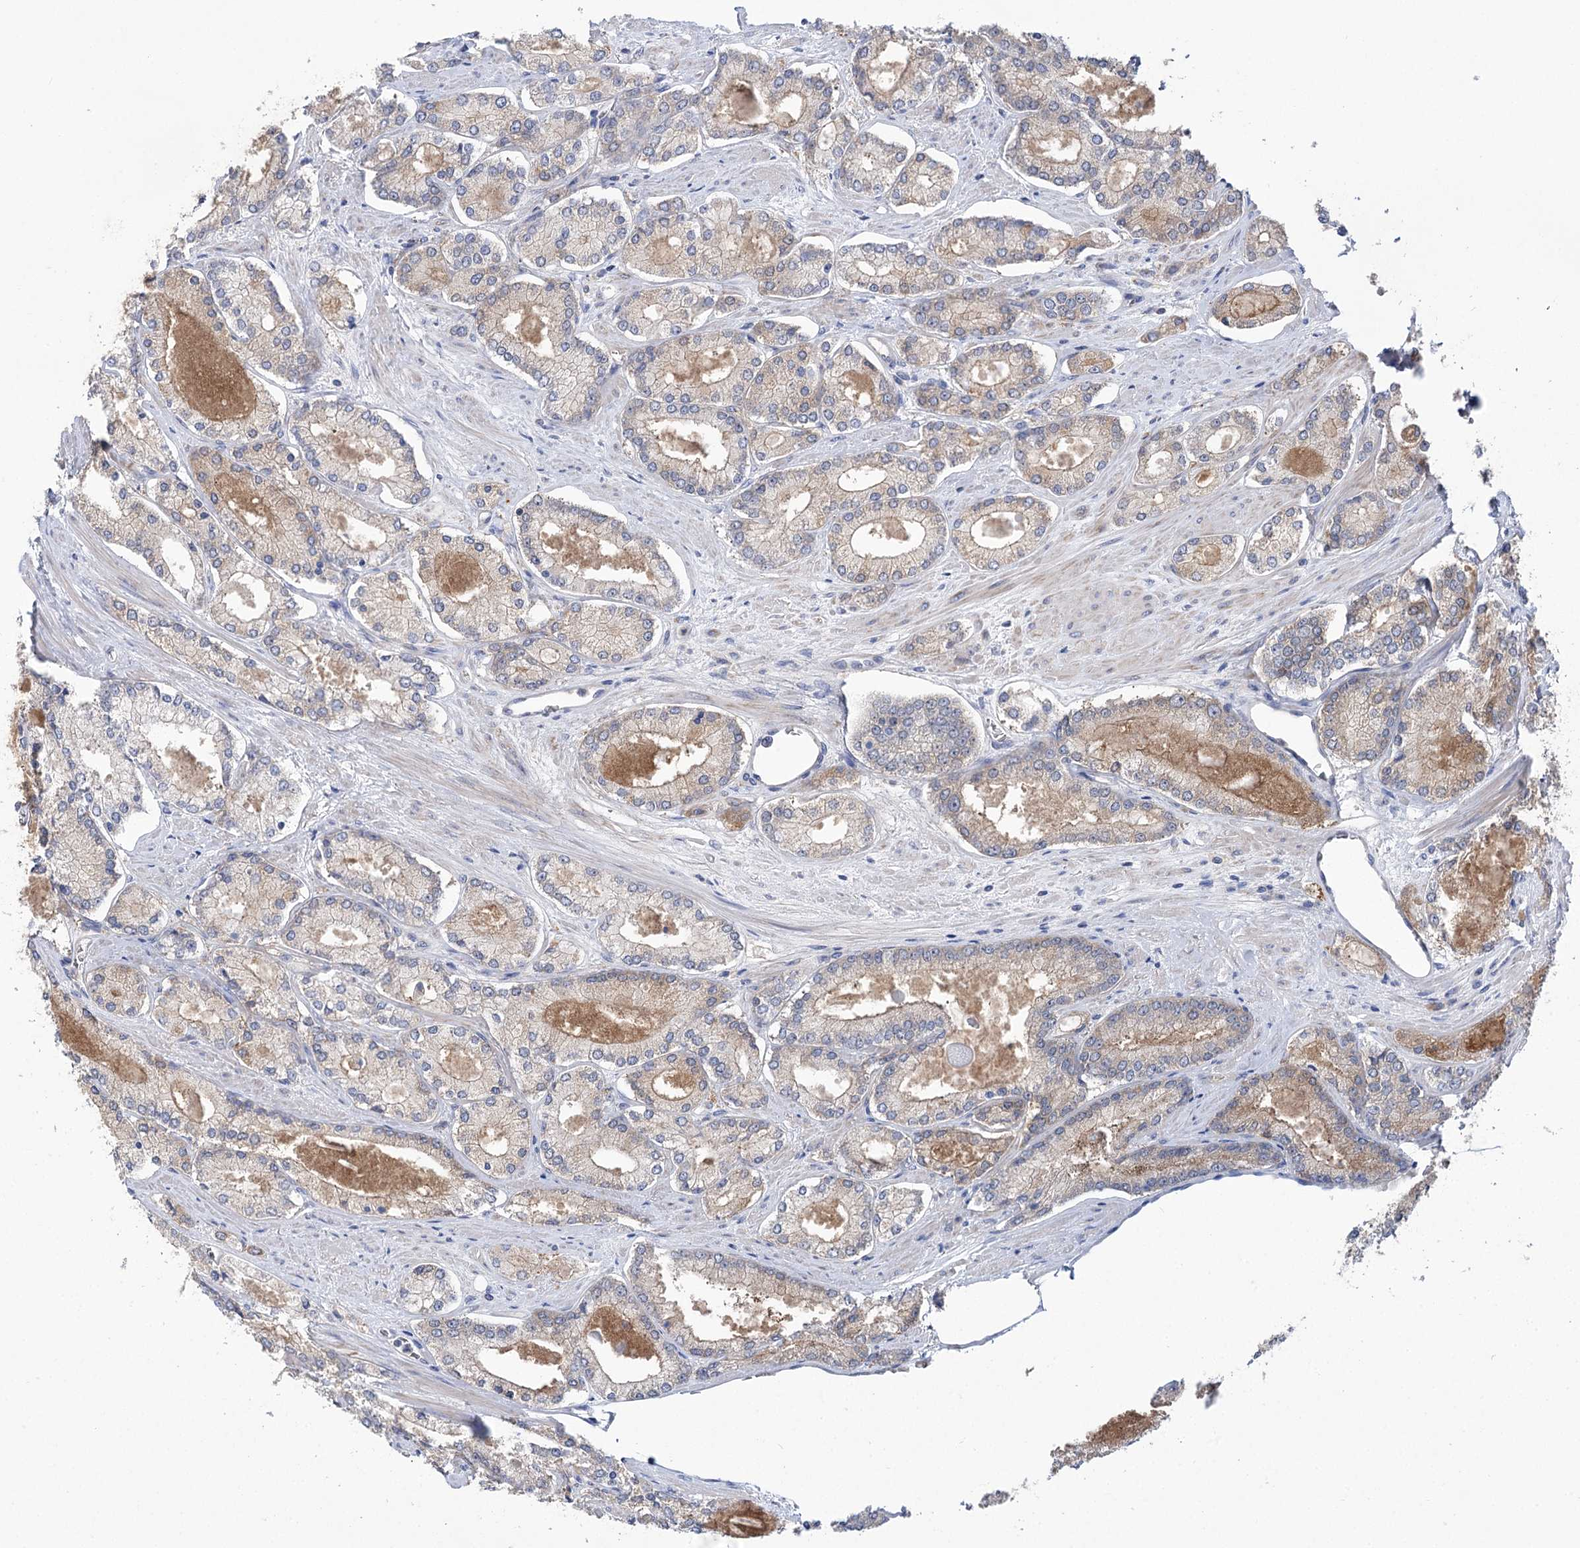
{"staining": {"intensity": "negative", "quantity": "none", "location": "none"}, "tissue": "prostate cancer", "cell_type": "Tumor cells", "image_type": "cancer", "snomed": [{"axis": "morphology", "description": "Adenocarcinoma, Low grade"}, {"axis": "topography", "description": "Prostate"}], "caption": "Immunohistochemistry of prostate cancer (low-grade adenocarcinoma) demonstrates no positivity in tumor cells.", "gene": "VPS37B", "patient": {"sex": "male", "age": 74}}